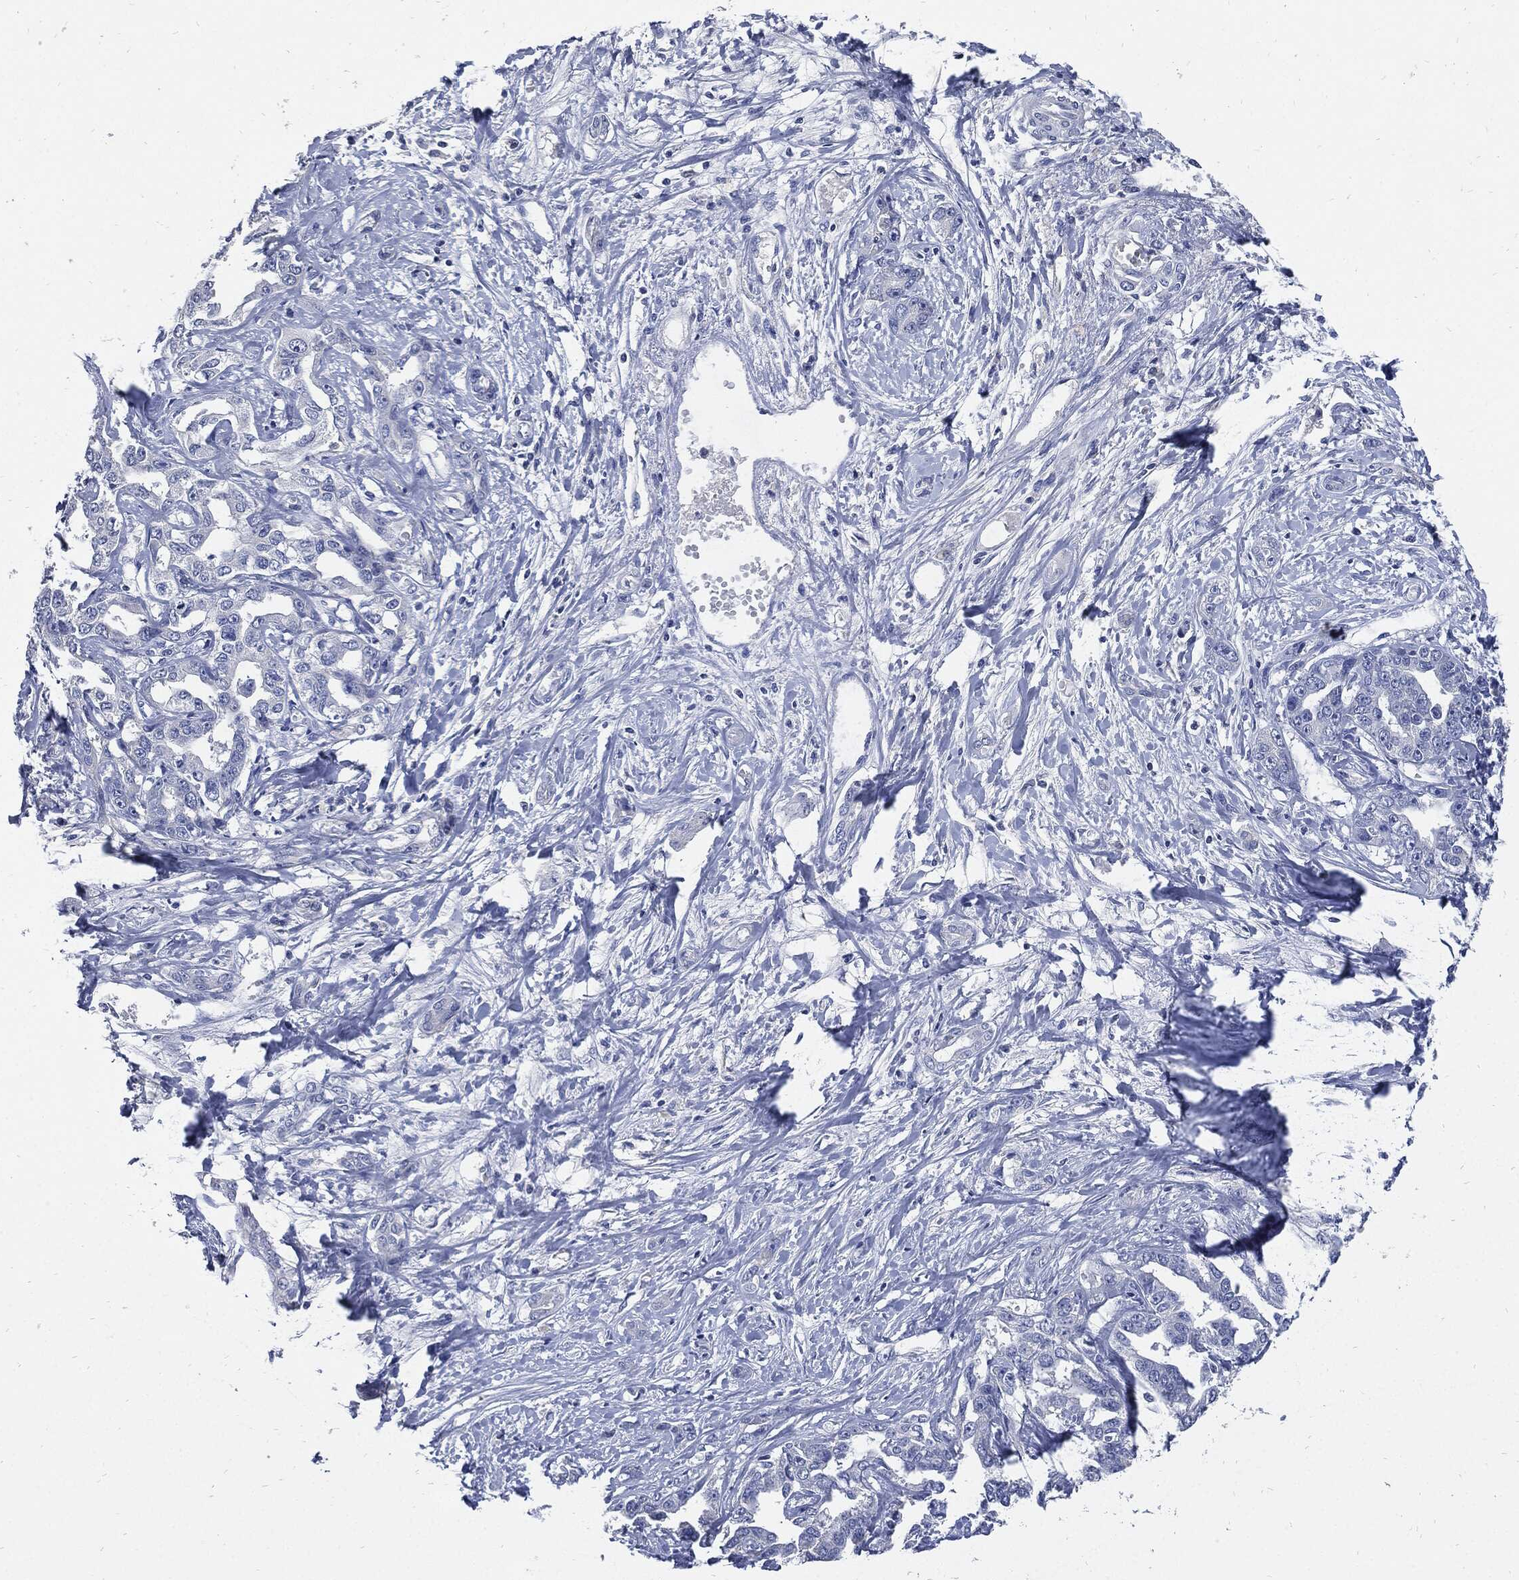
{"staining": {"intensity": "negative", "quantity": "none", "location": "none"}, "tissue": "liver cancer", "cell_type": "Tumor cells", "image_type": "cancer", "snomed": [{"axis": "morphology", "description": "Cholangiocarcinoma"}, {"axis": "topography", "description": "Liver"}], "caption": "The immunohistochemistry histopathology image has no significant expression in tumor cells of cholangiocarcinoma (liver) tissue. (DAB (3,3'-diaminobenzidine) IHC with hematoxylin counter stain).", "gene": "CPE", "patient": {"sex": "male", "age": 59}}